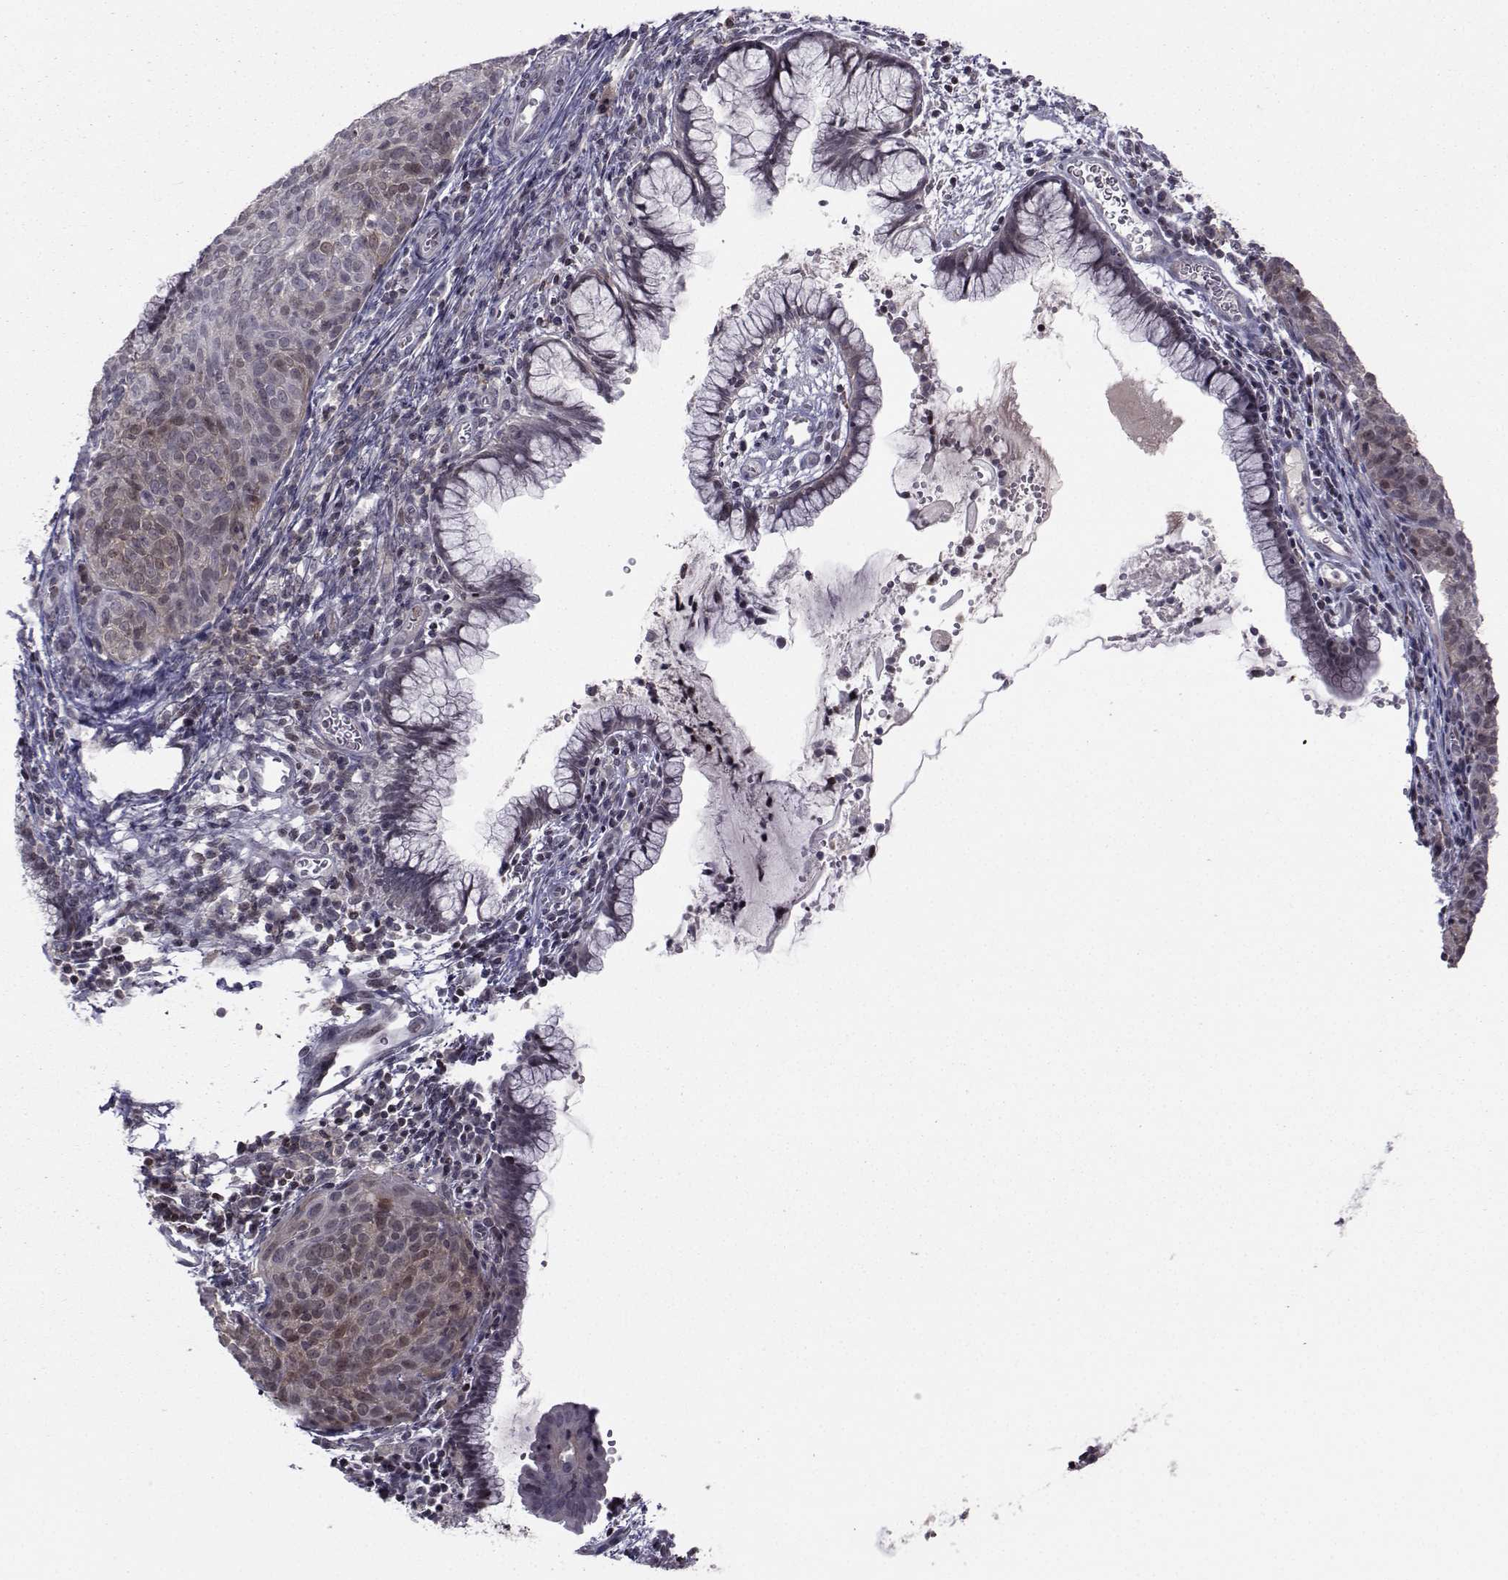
{"staining": {"intensity": "weak", "quantity": "<25%", "location": "cytoplasmic/membranous"}, "tissue": "cervical cancer", "cell_type": "Tumor cells", "image_type": "cancer", "snomed": [{"axis": "morphology", "description": "Squamous cell carcinoma, NOS"}, {"axis": "topography", "description": "Cervix"}], "caption": "This is an IHC histopathology image of human cervical cancer (squamous cell carcinoma). There is no expression in tumor cells.", "gene": "PCP4L1", "patient": {"sex": "female", "age": 39}}